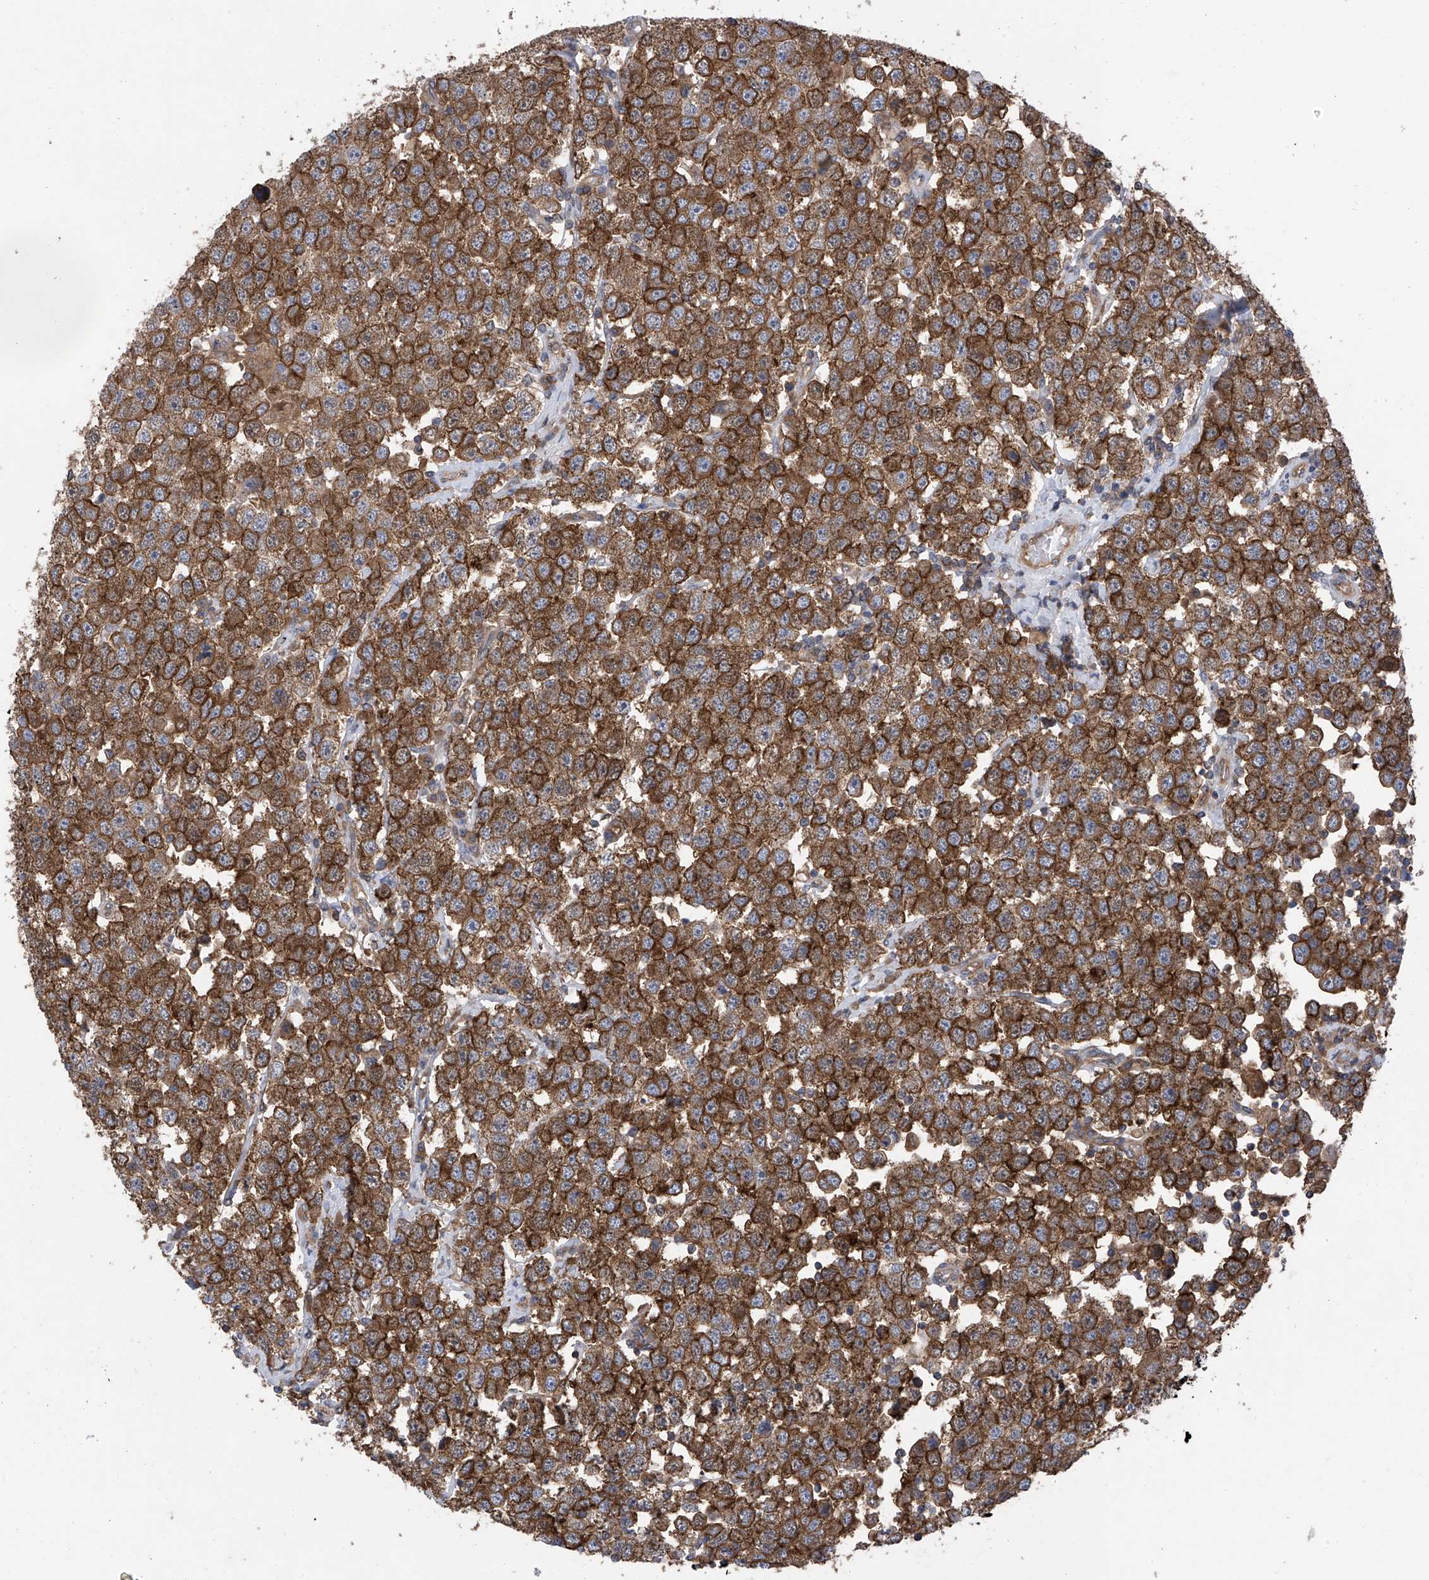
{"staining": {"intensity": "strong", "quantity": ">75%", "location": "cytoplasmic/membranous"}, "tissue": "testis cancer", "cell_type": "Tumor cells", "image_type": "cancer", "snomed": [{"axis": "morphology", "description": "Seminoma, NOS"}, {"axis": "topography", "description": "Testis"}], "caption": "There is high levels of strong cytoplasmic/membranous staining in tumor cells of testis seminoma, as demonstrated by immunohistochemical staining (brown color).", "gene": "CHPF", "patient": {"sex": "male", "age": 28}}